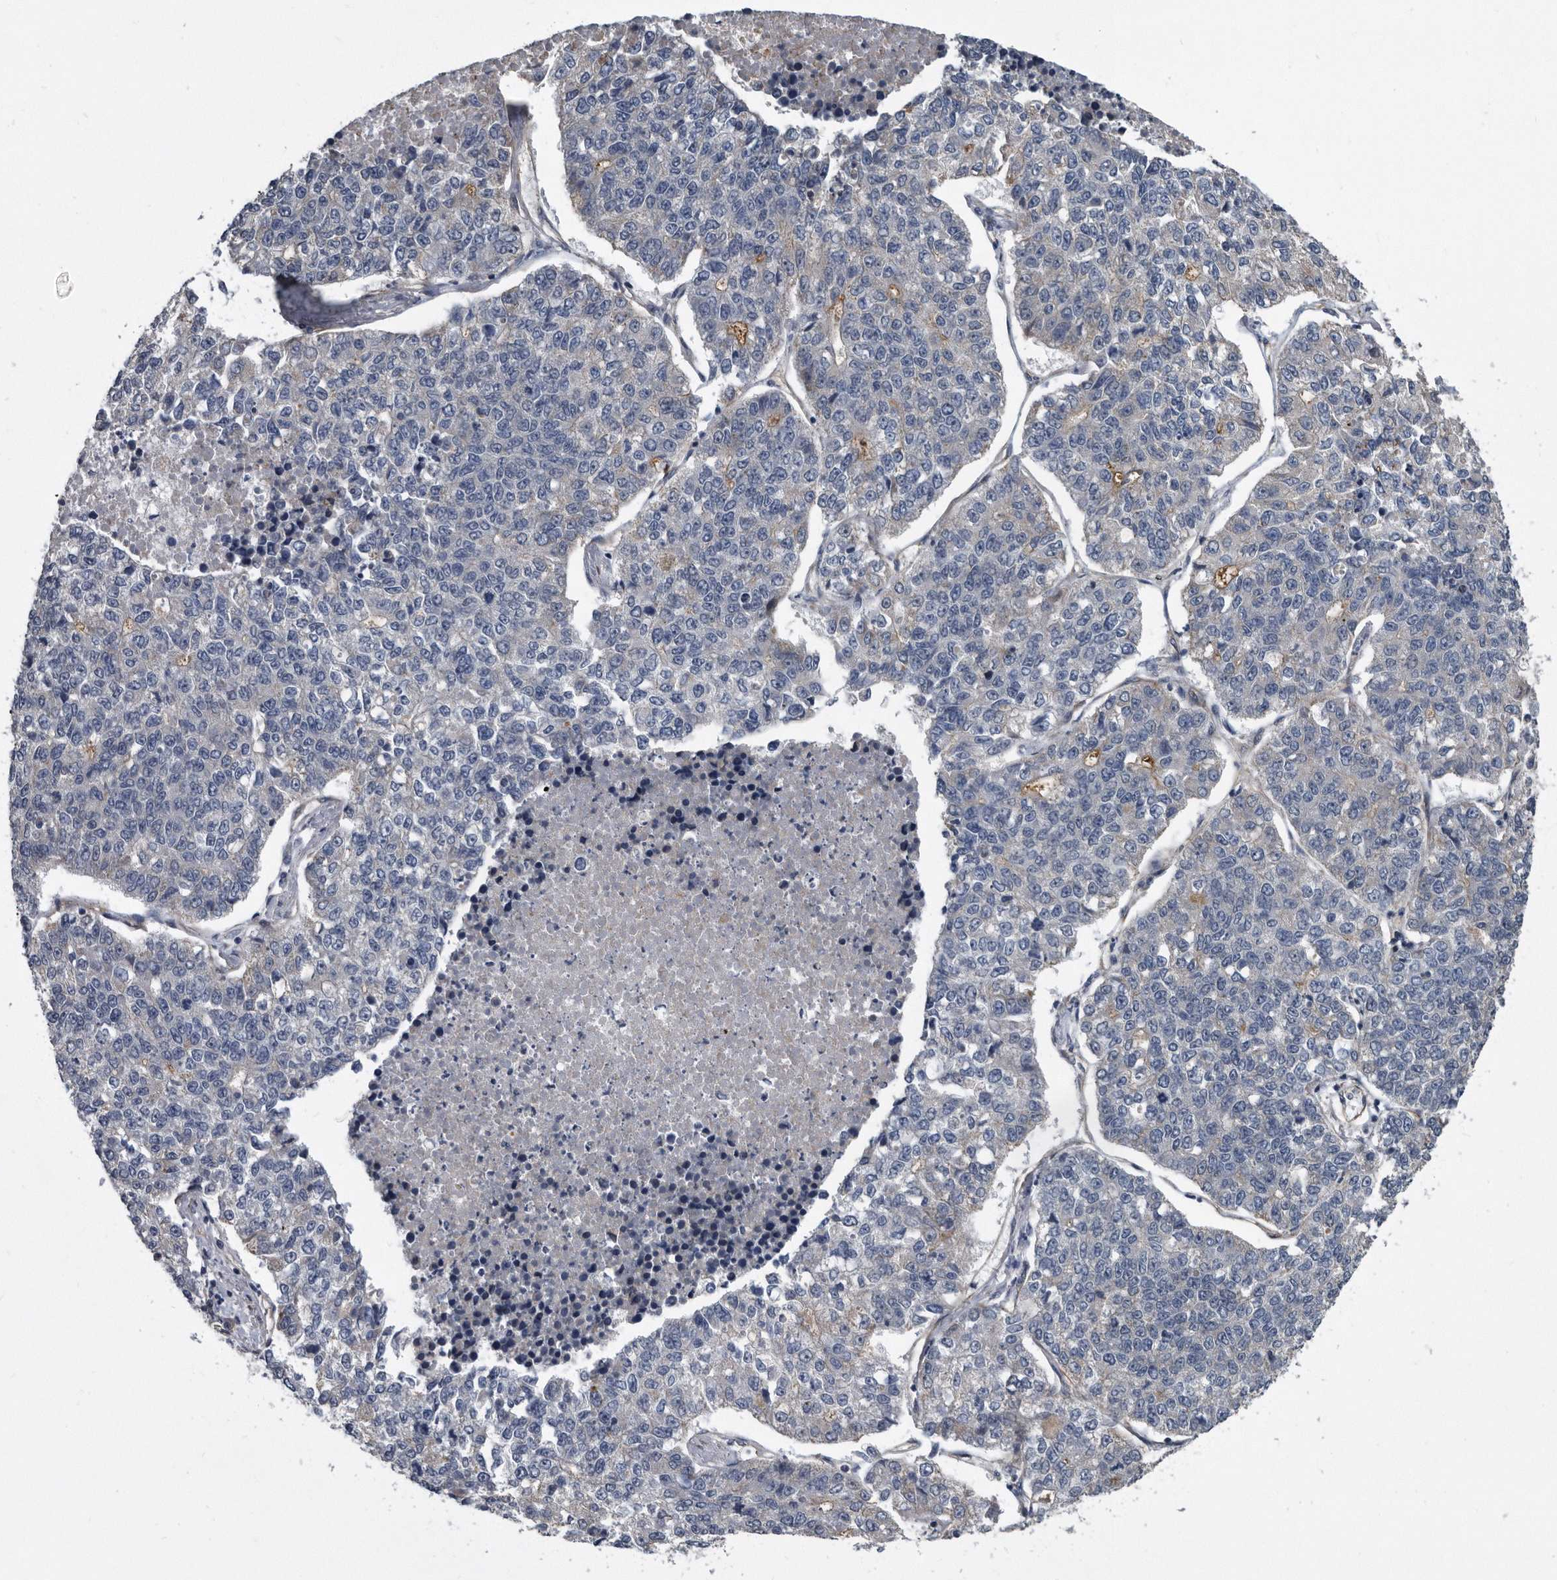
{"staining": {"intensity": "negative", "quantity": "none", "location": "none"}, "tissue": "lung cancer", "cell_type": "Tumor cells", "image_type": "cancer", "snomed": [{"axis": "morphology", "description": "Adenocarcinoma, NOS"}, {"axis": "topography", "description": "Lung"}], "caption": "Human lung adenocarcinoma stained for a protein using immunohistochemistry (IHC) displays no expression in tumor cells.", "gene": "ARMCX1", "patient": {"sex": "male", "age": 49}}